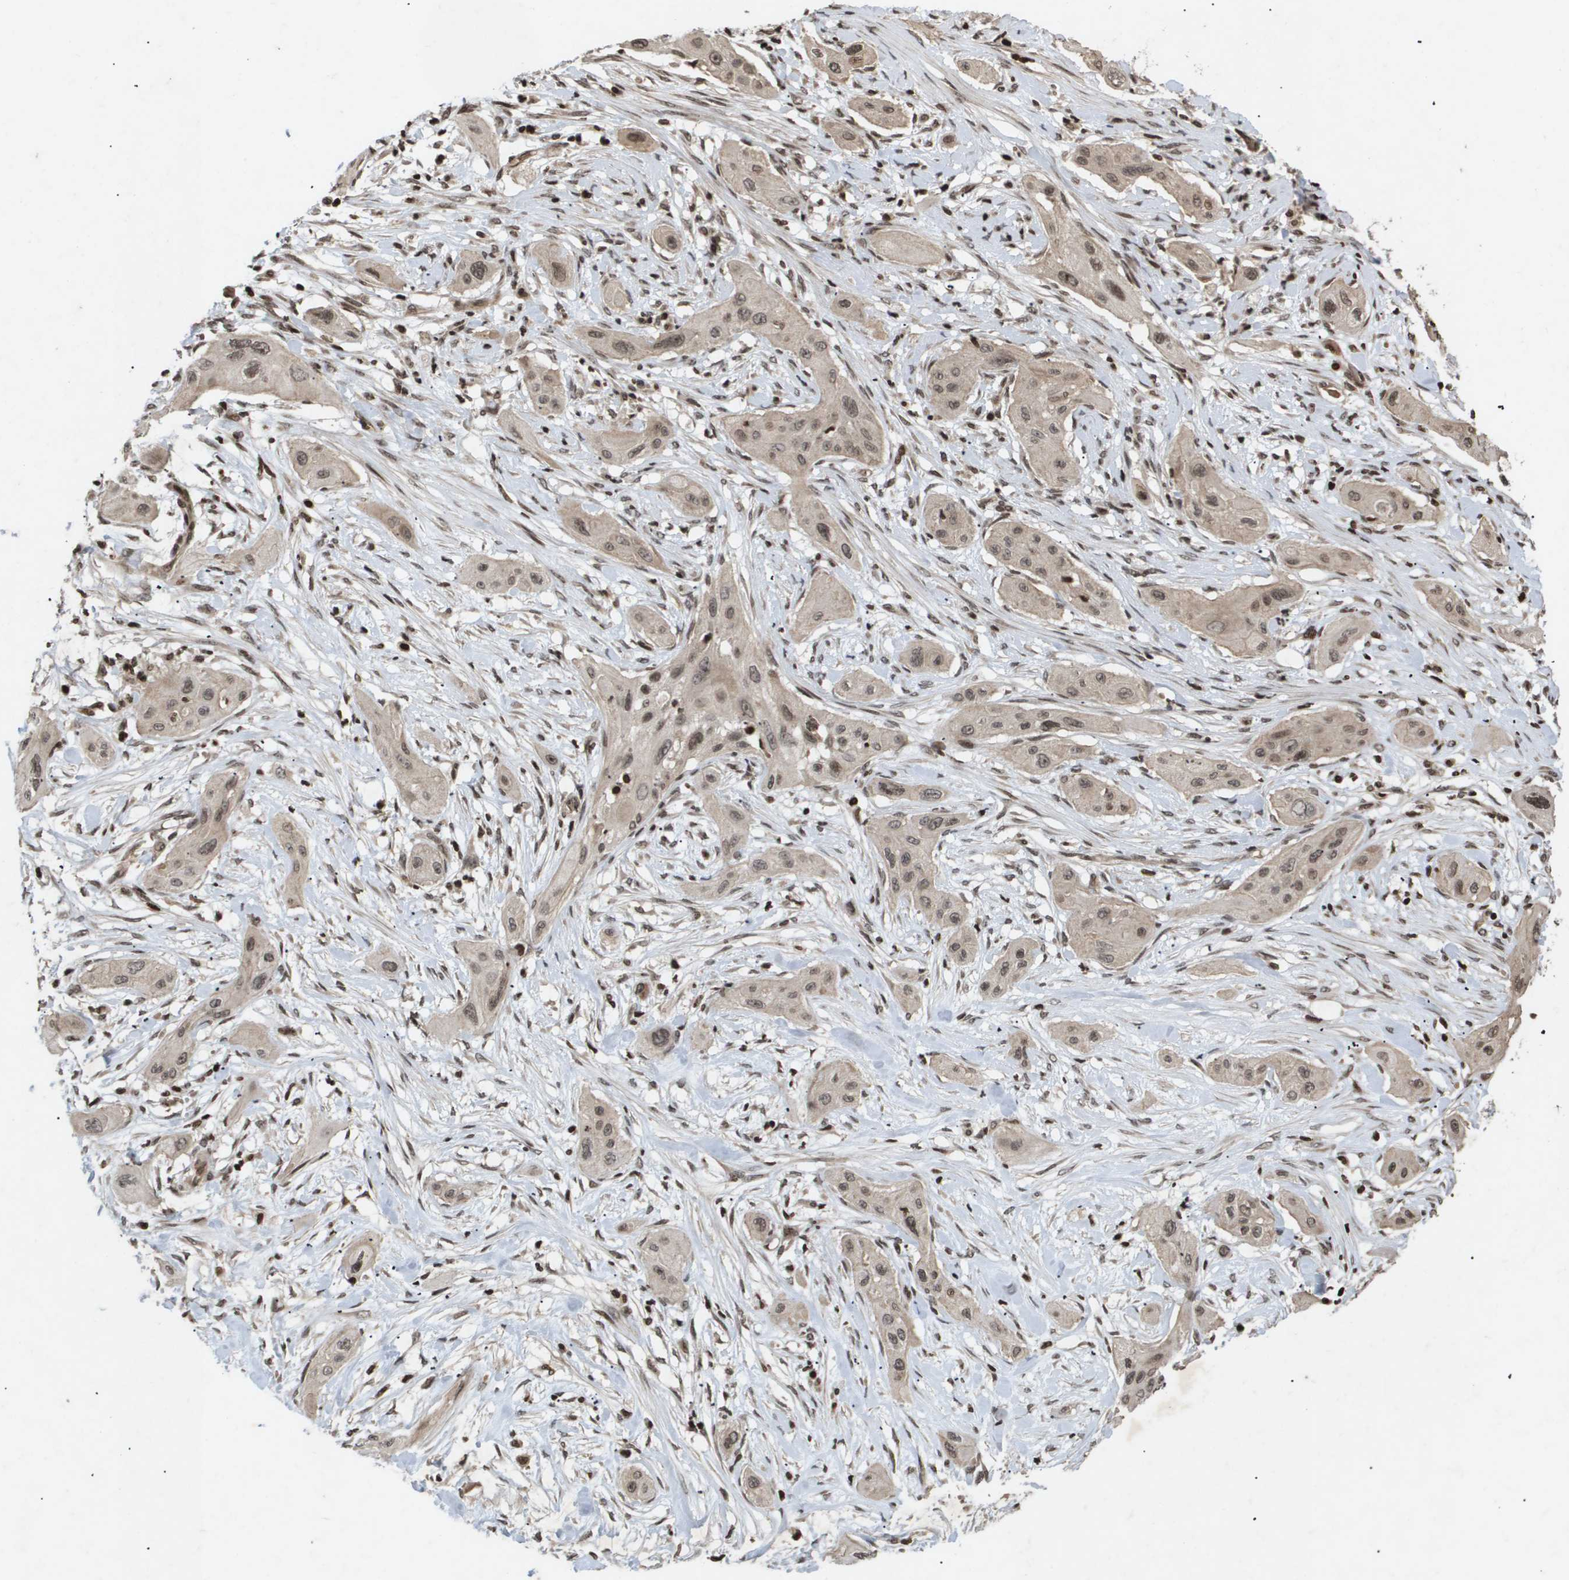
{"staining": {"intensity": "weak", "quantity": ">75%", "location": "cytoplasmic/membranous"}, "tissue": "lung cancer", "cell_type": "Tumor cells", "image_type": "cancer", "snomed": [{"axis": "morphology", "description": "Squamous cell carcinoma, NOS"}, {"axis": "topography", "description": "Lung"}], "caption": "This is an image of immunohistochemistry staining of lung cancer (squamous cell carcinoma), which shows weak expression in the cytoplasmic/membranous of tumor cells.", "gene": "HSPA6", "patient": {"sex": "female", "age": 47}}